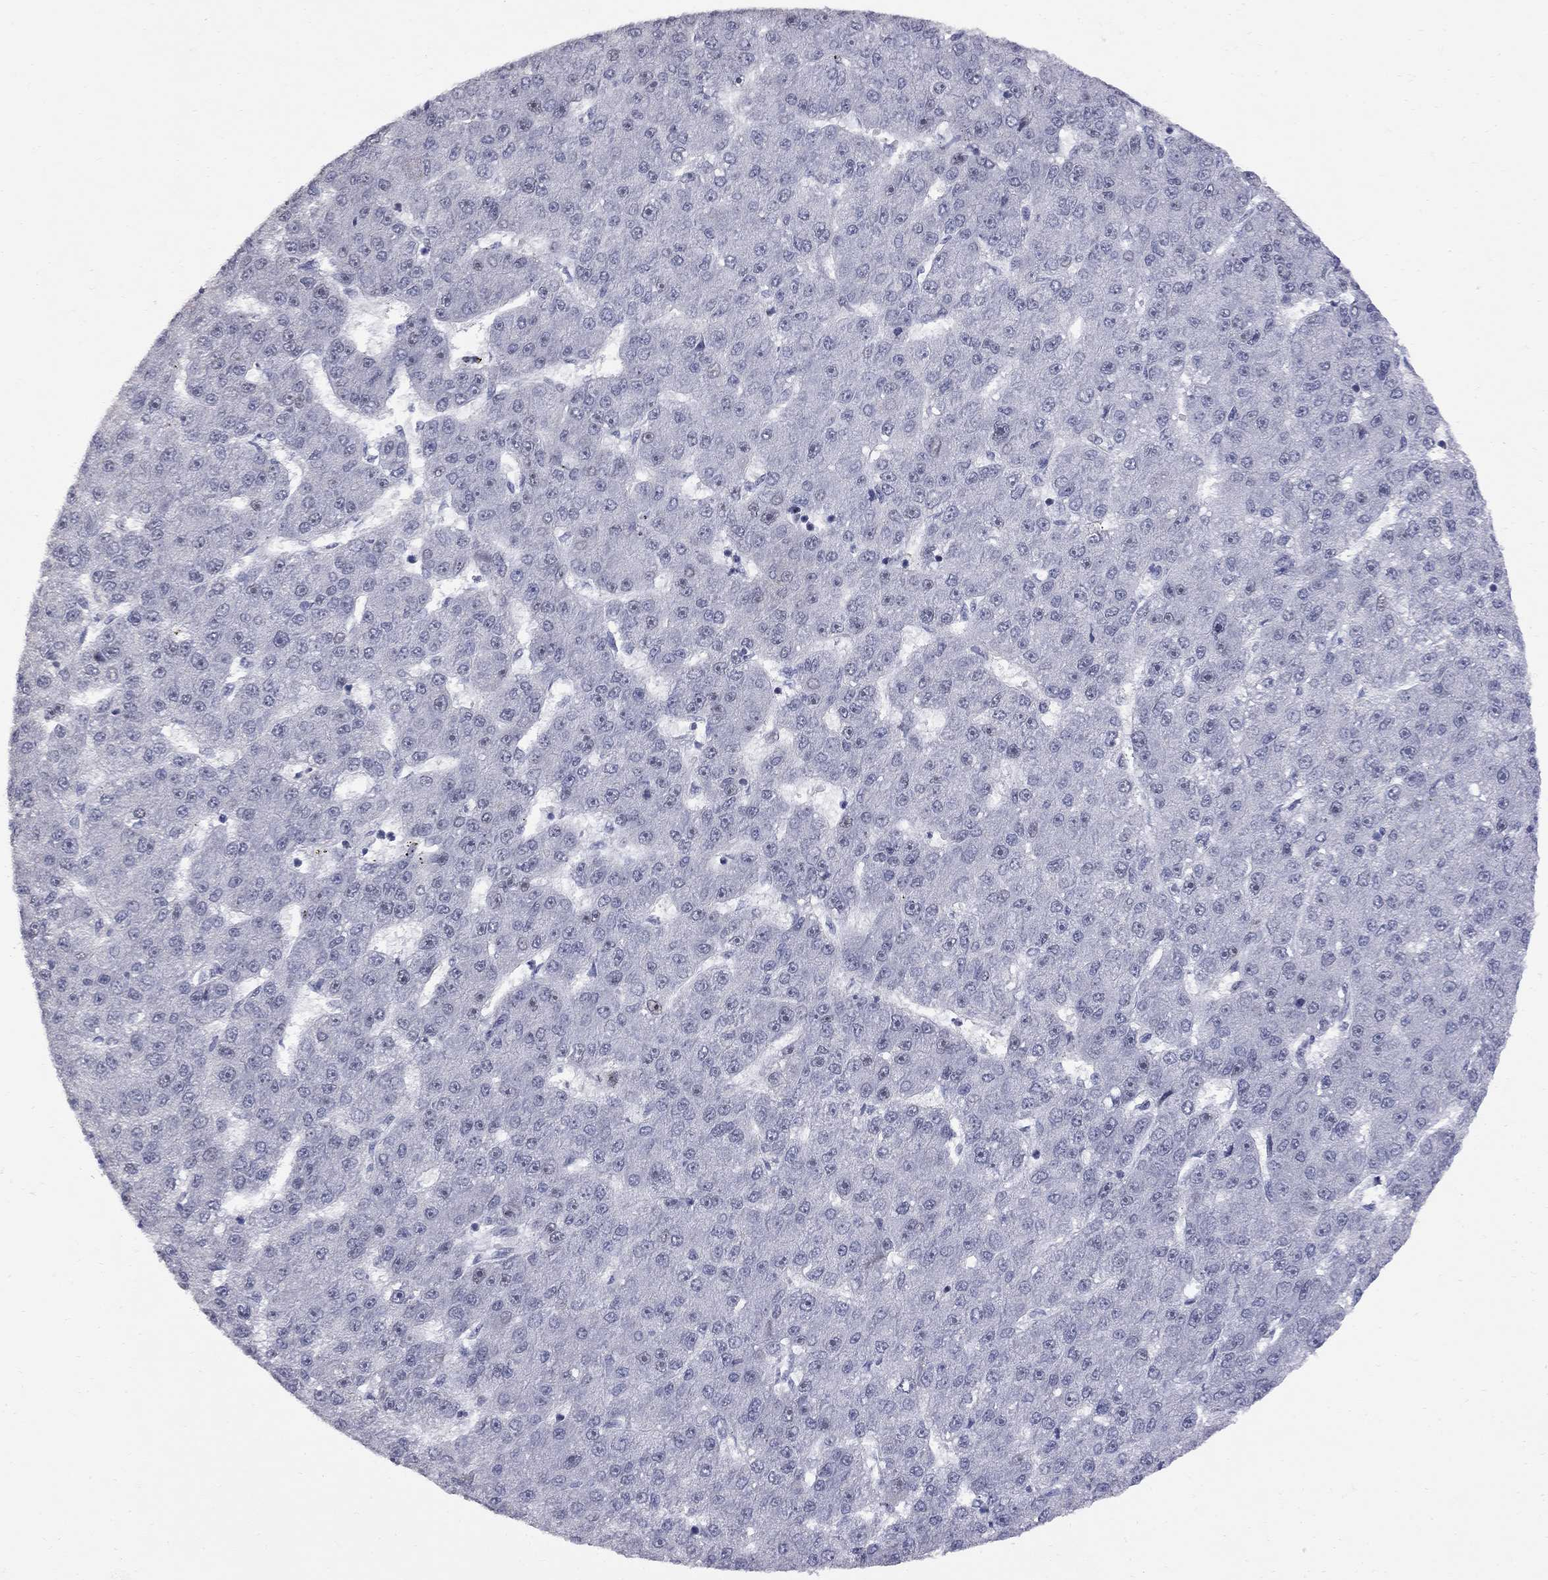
{"staining": {"intensity": "negative", "quantity": "none", "location": "none"}, "tissue": "liver cancer", "cell_type": "Tumor cells", "image_type": "cancer", "snomed": [{"axis": "morphology", "description": "Carcinoma, Hepatocellular, NOS"}, {"axis": "topography", "description": "Liver"}], "caption": "Immunohistochemistry (IHC) image of human liver cancer stained for a protein (brown), which demonstrates no expression in tumor cells.", "gene": "DHX33", "patient": {"sex": "male", "age": 67}}